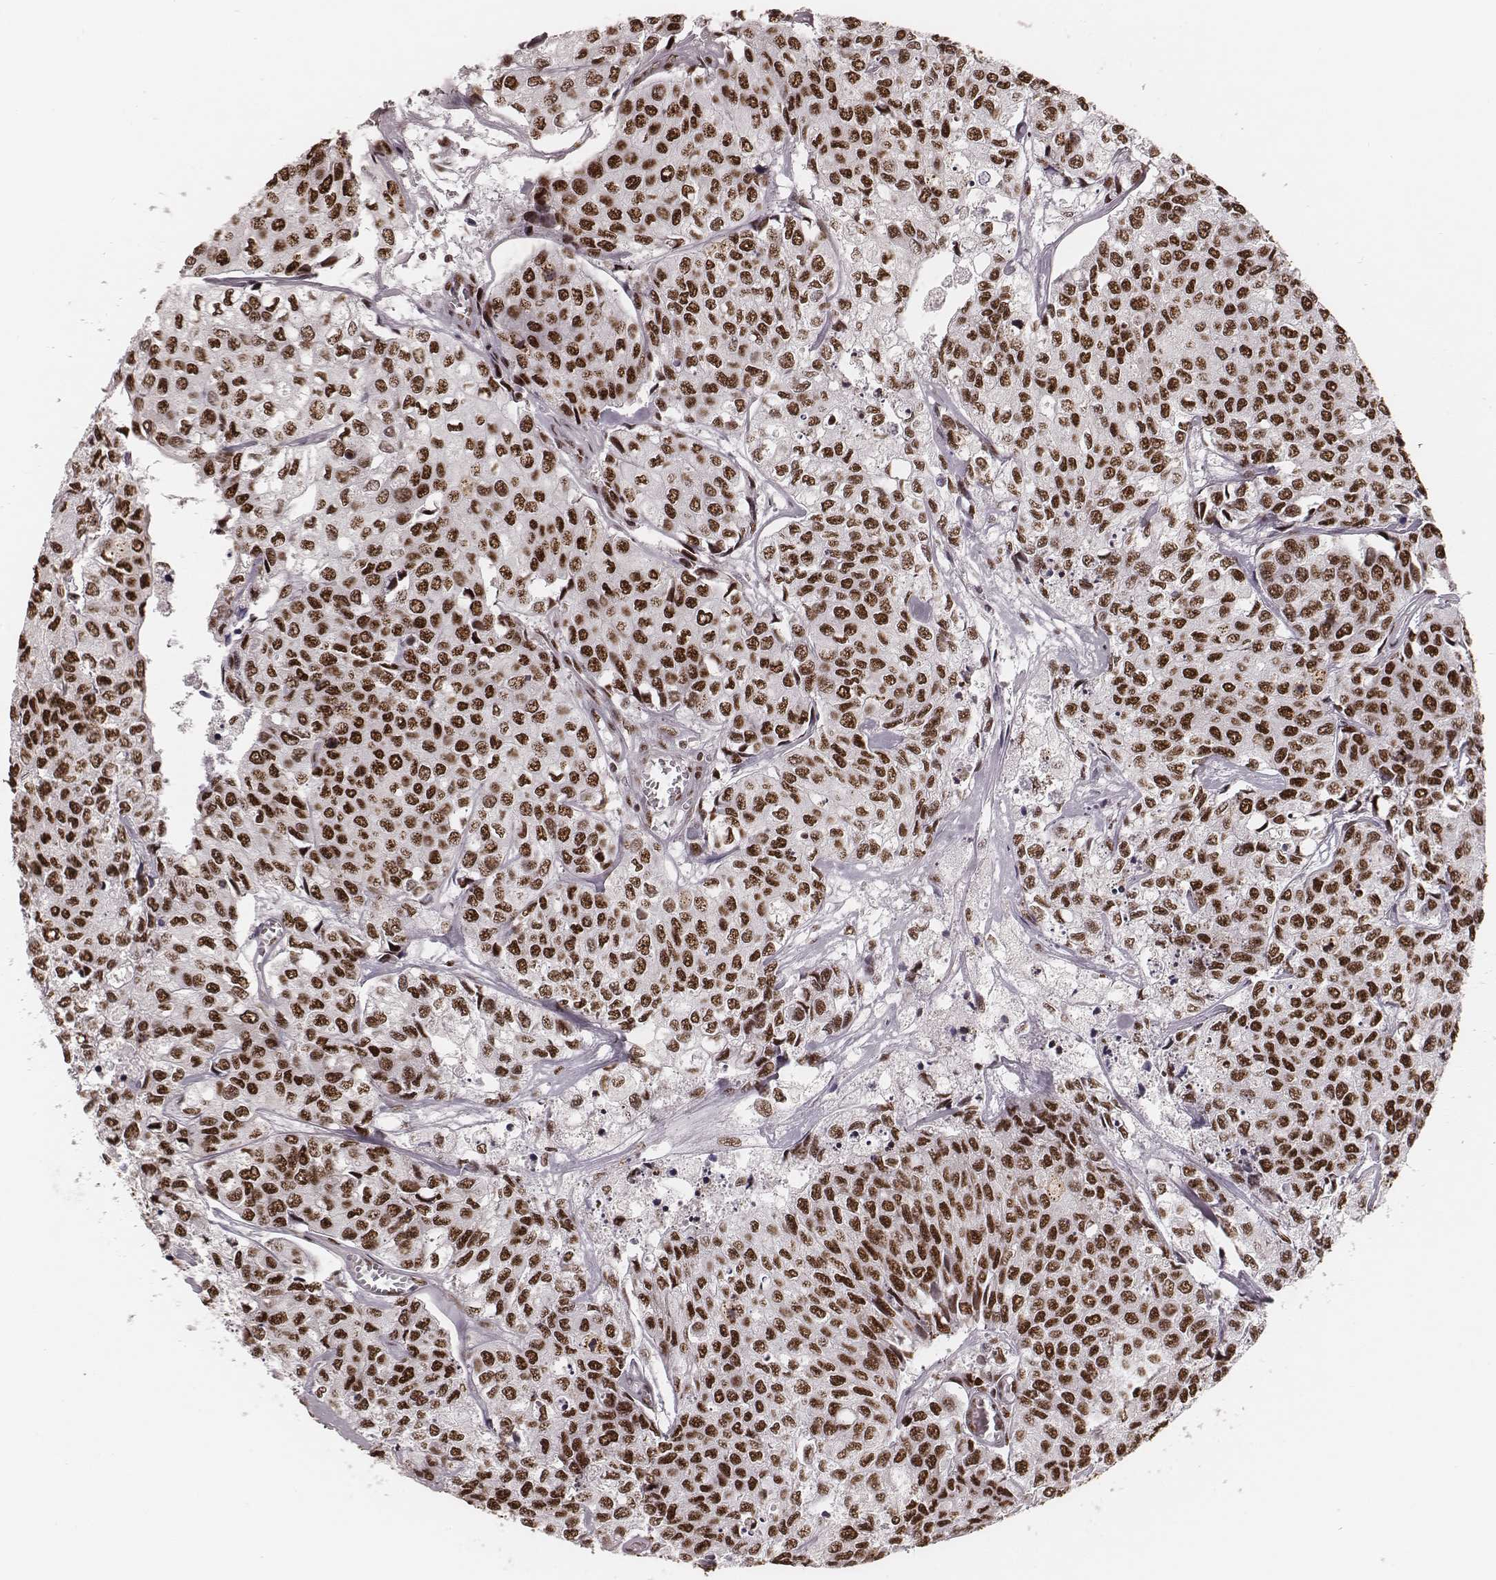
{"staining": {"intensity": "moderate", "quantity": ">75%", "location": "nuclear"}, "tissue": "urothelial cancer", "cell_type": "Tumor cells", "image_type": "cancer", "snomed": [{"axis": "morphology", "description": "Urothelial carcinoma, High grade"}, {"axis": "topography", "description": "Urinary bladder"}], "caption": "Protein expression by immunohistochemistry demonstrates moderate nuclear expression in about >75% of tumor cells in urothelial cancer. The staining is performed using DAB (3,3'-diaminobenzidine) brown chromogen to label protein expression. The nuclei are counter-stained blue using hematoxylin.", "gene": "LUC7L", "patient": {"sex": "male", "age": 73}}